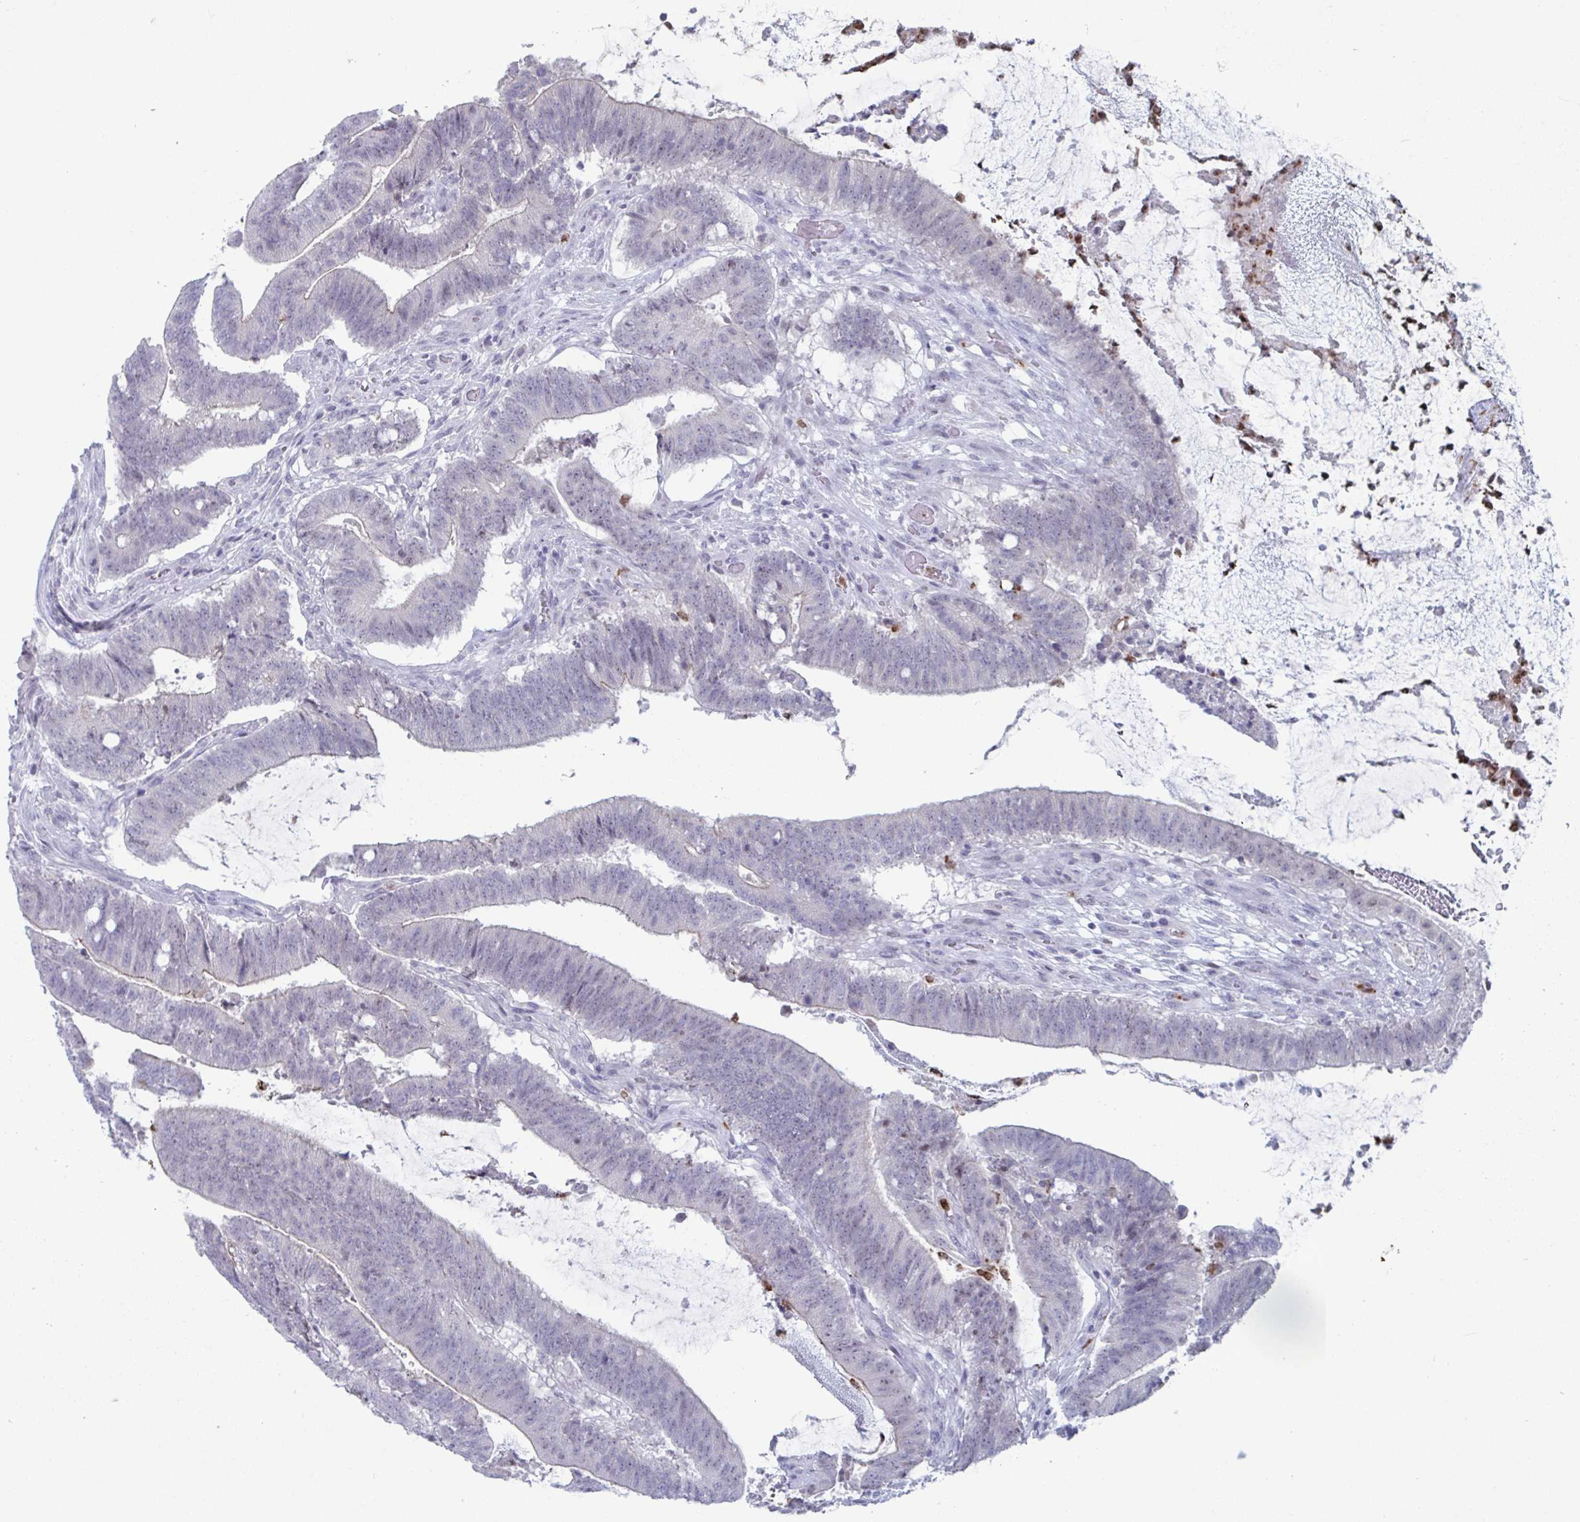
{"staining": {"intensity": "negative", "quantity": "none", "location": "none"}, "tissue": "colorectal cancer", "cell_type": "Tumor cells", "image_type": "cancer", "snomed": [{"axis": "morphology", "description": "Adenocarcinoma, NOS"}, {"axis": "topography", "description": "Colon"}], "caption": "High power microscopy micrograph of an IHC histopathology image of adenocarcinoma (colorectal), revealing no significant positivity in tumor cells.", "gene": "CYP4F11", "patient": {"sex": "female", "age": 43}}